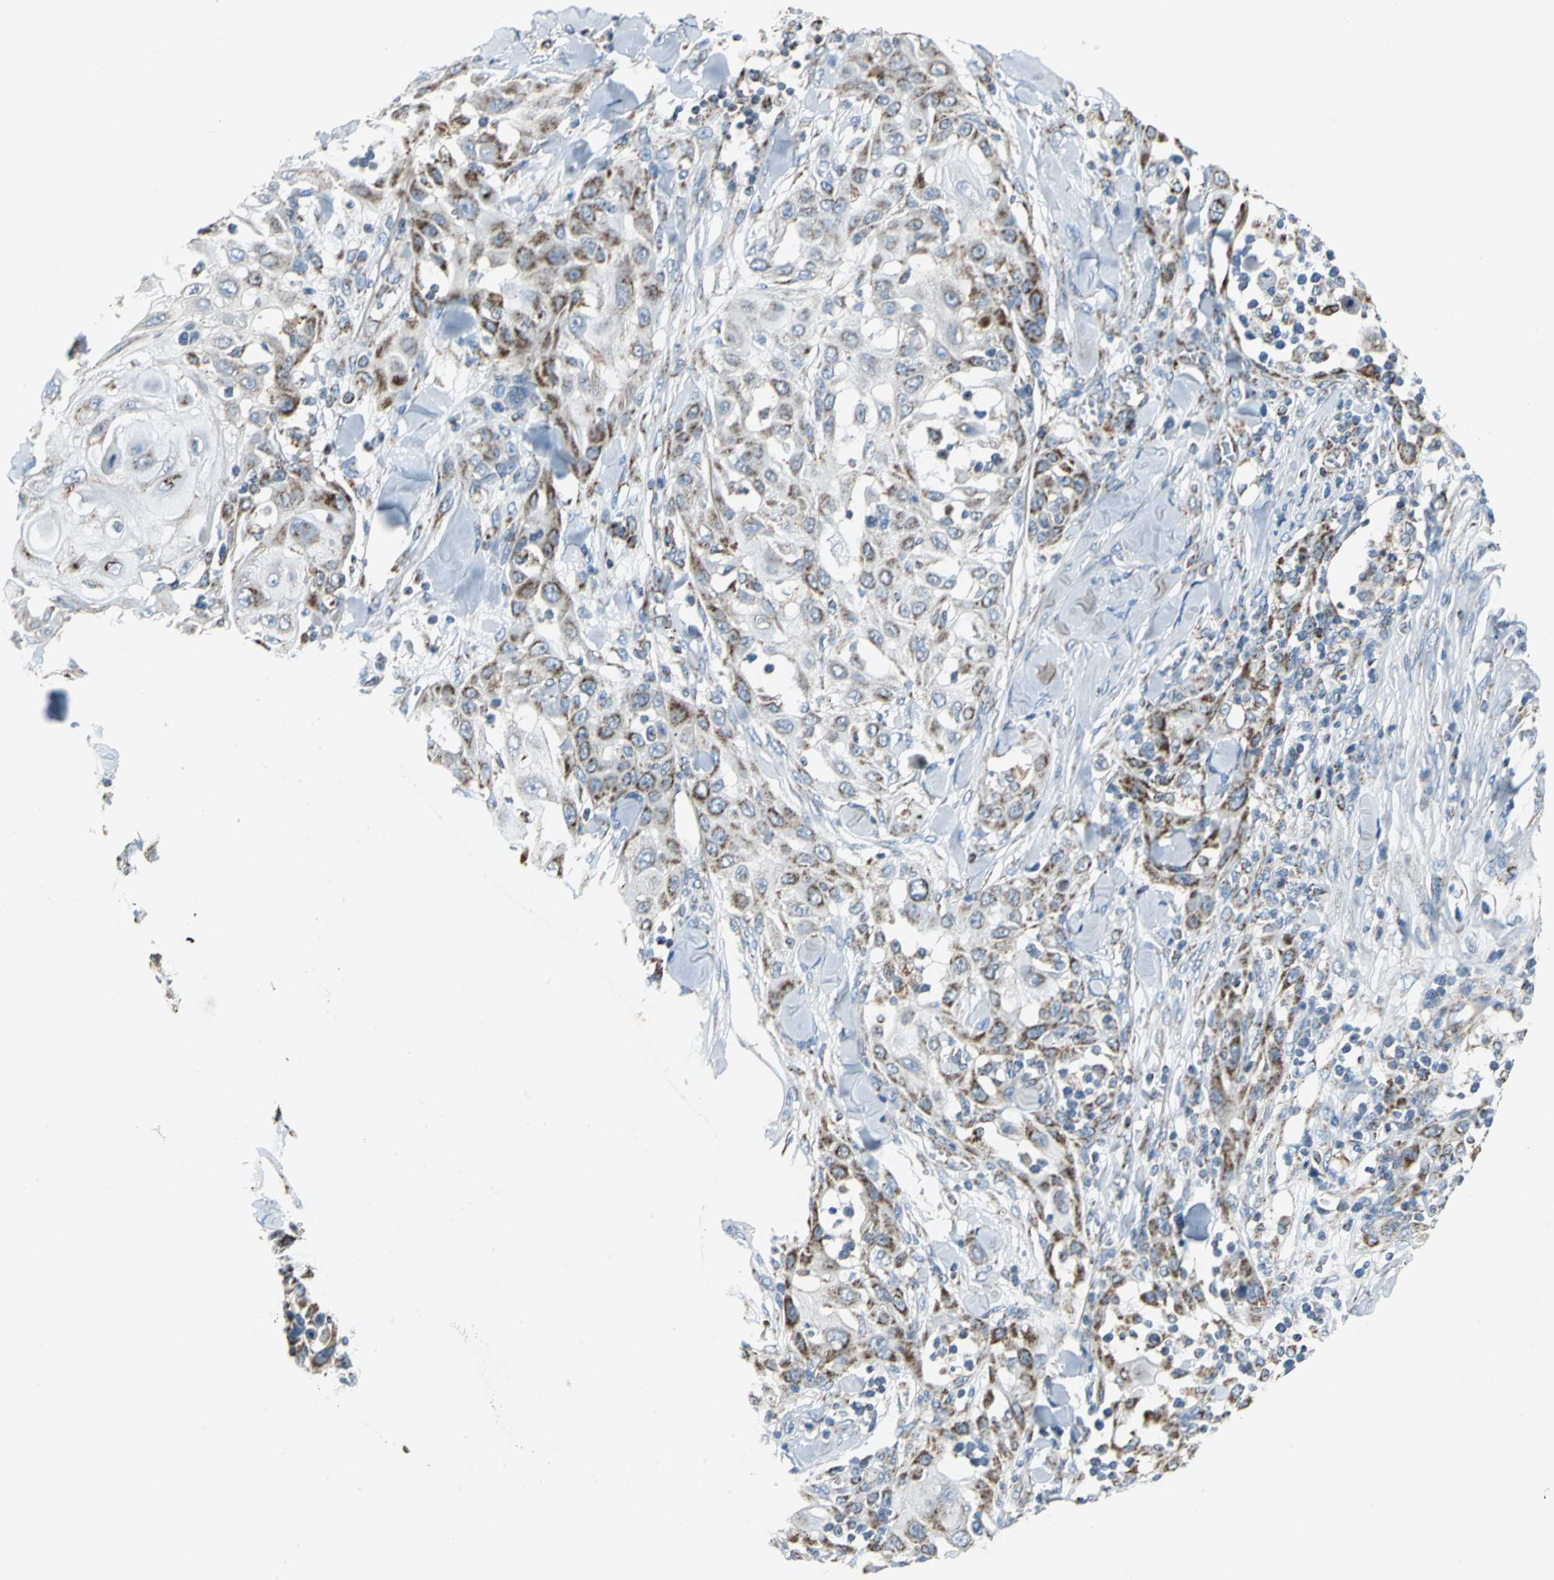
{"staining": {"intensity": "moderate", "quantity": "25%-75%", "location": "cytoplasmic/membranous"}, "tissue": "skin cancer", "cell_type": "Tumor cells", "image_type": "cancer", "snomed": [{"axis": "morphology", "description": "Squamous cell carcinoma, NOS"}, {"axis": "topography", "description": "Skin"}], "caption": "Skin squamous cell carcinoma stained with a protein marker demonstrates moderate staining in tumor cells.", "gene": "NTRK1", "patient": {"sex": "male", "age": 24}}